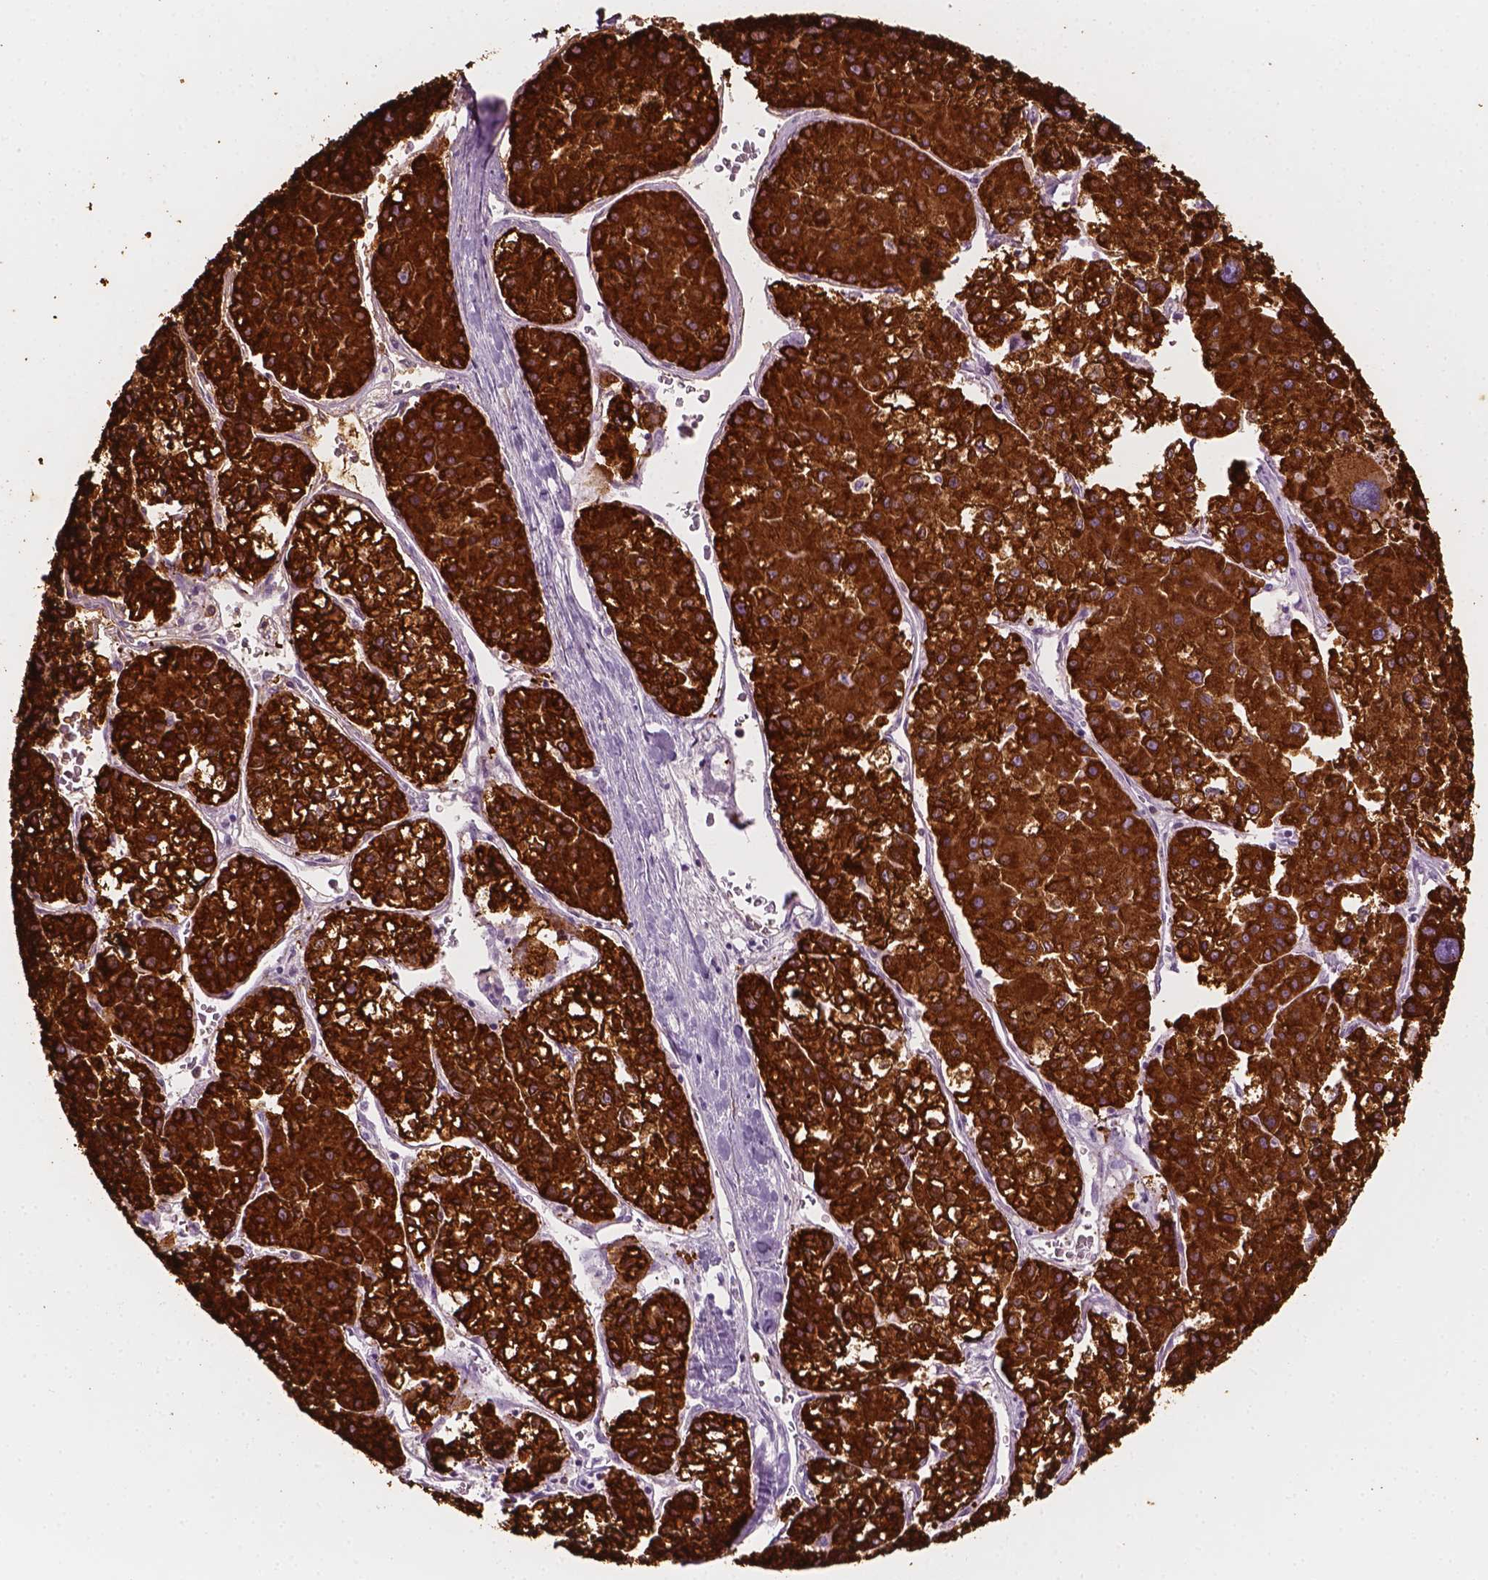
{"staining": {"intensity": "strong", "quantity": ">75%", "location": "cytoplasmic/membranous"}, "tissue": "liver cancer", "cell_type": "Tumor cells", "image_type": "cancer", "snomed": [{"axis": "morphology", "description": "Carcinoma, Hepatocellular, NOS"}, {"axis": "topography", "description": "Liver"}], "caption": "Immunohistochemical staining of human liver cancer demonstrates high levels of strong cytoplasmic/membranous positivity in approximately >75% of tumor cells. (DAB (3,3'-diaminobenzidine) IHC with brightfield microscopy, high magnification).", "gene": "CES1", "patient": {"sex": "male", "age": 73}}